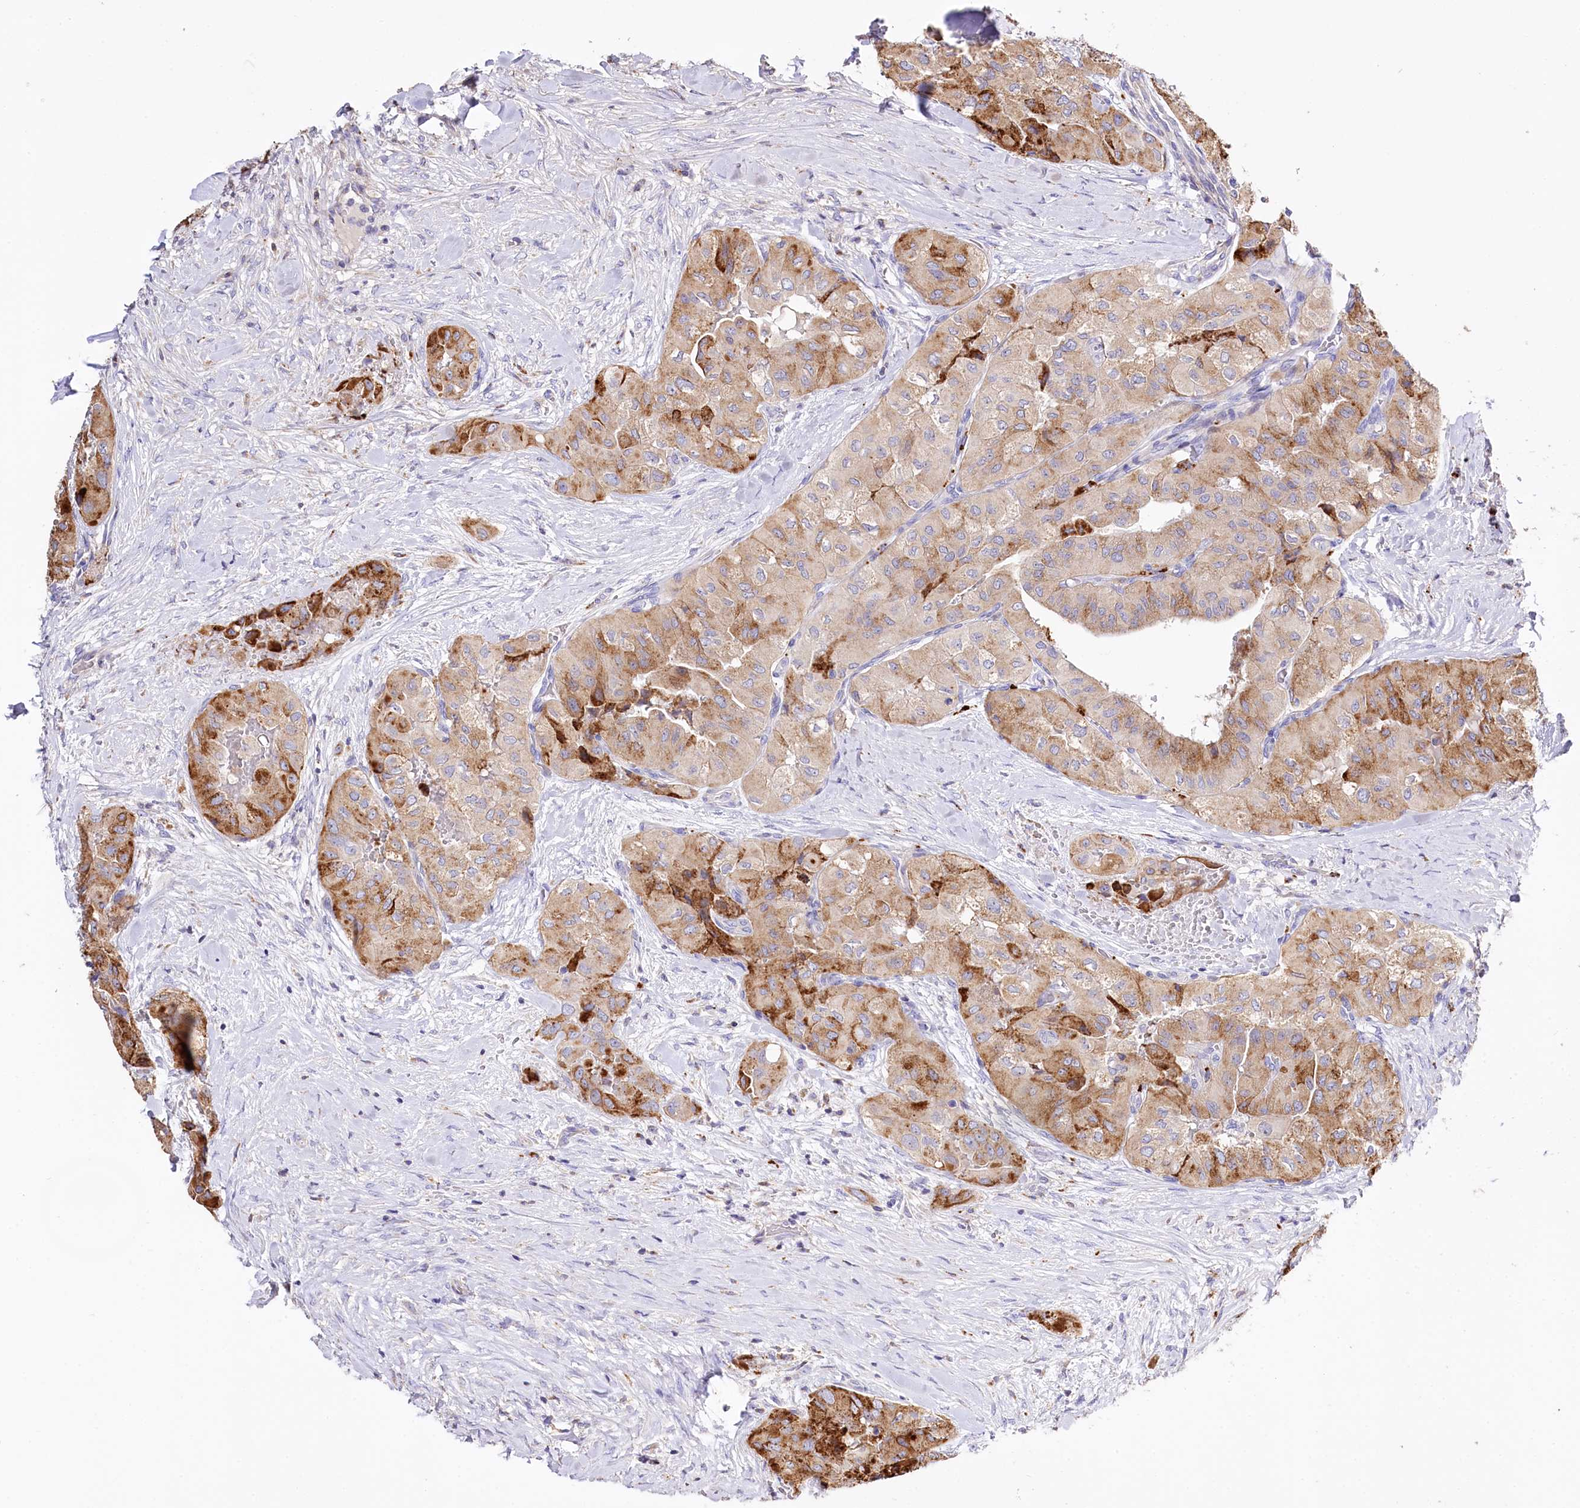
{"staining": {"intensity": "strong", "quantity": "25%-75%", "location": "cytoplasmic/membranous"}, "tissue": "thyroid cancer", "cell_type": "Tumor cells", "image_type": "cancer", "snomed": [{"axis": "morphology", "description": "Papillary adenocarcinoma, NOS"}, {"axis": "topography", "description": "Thyroid gland"}], "caption": "Tumor cells show high levels of strong cytoplasmic/membranous expression in approximately 25%-75% of cells in human thyroid papillary adenocarcinoma.", "gene": "PTER", "patient": {"sex": "female", "age": 59}}